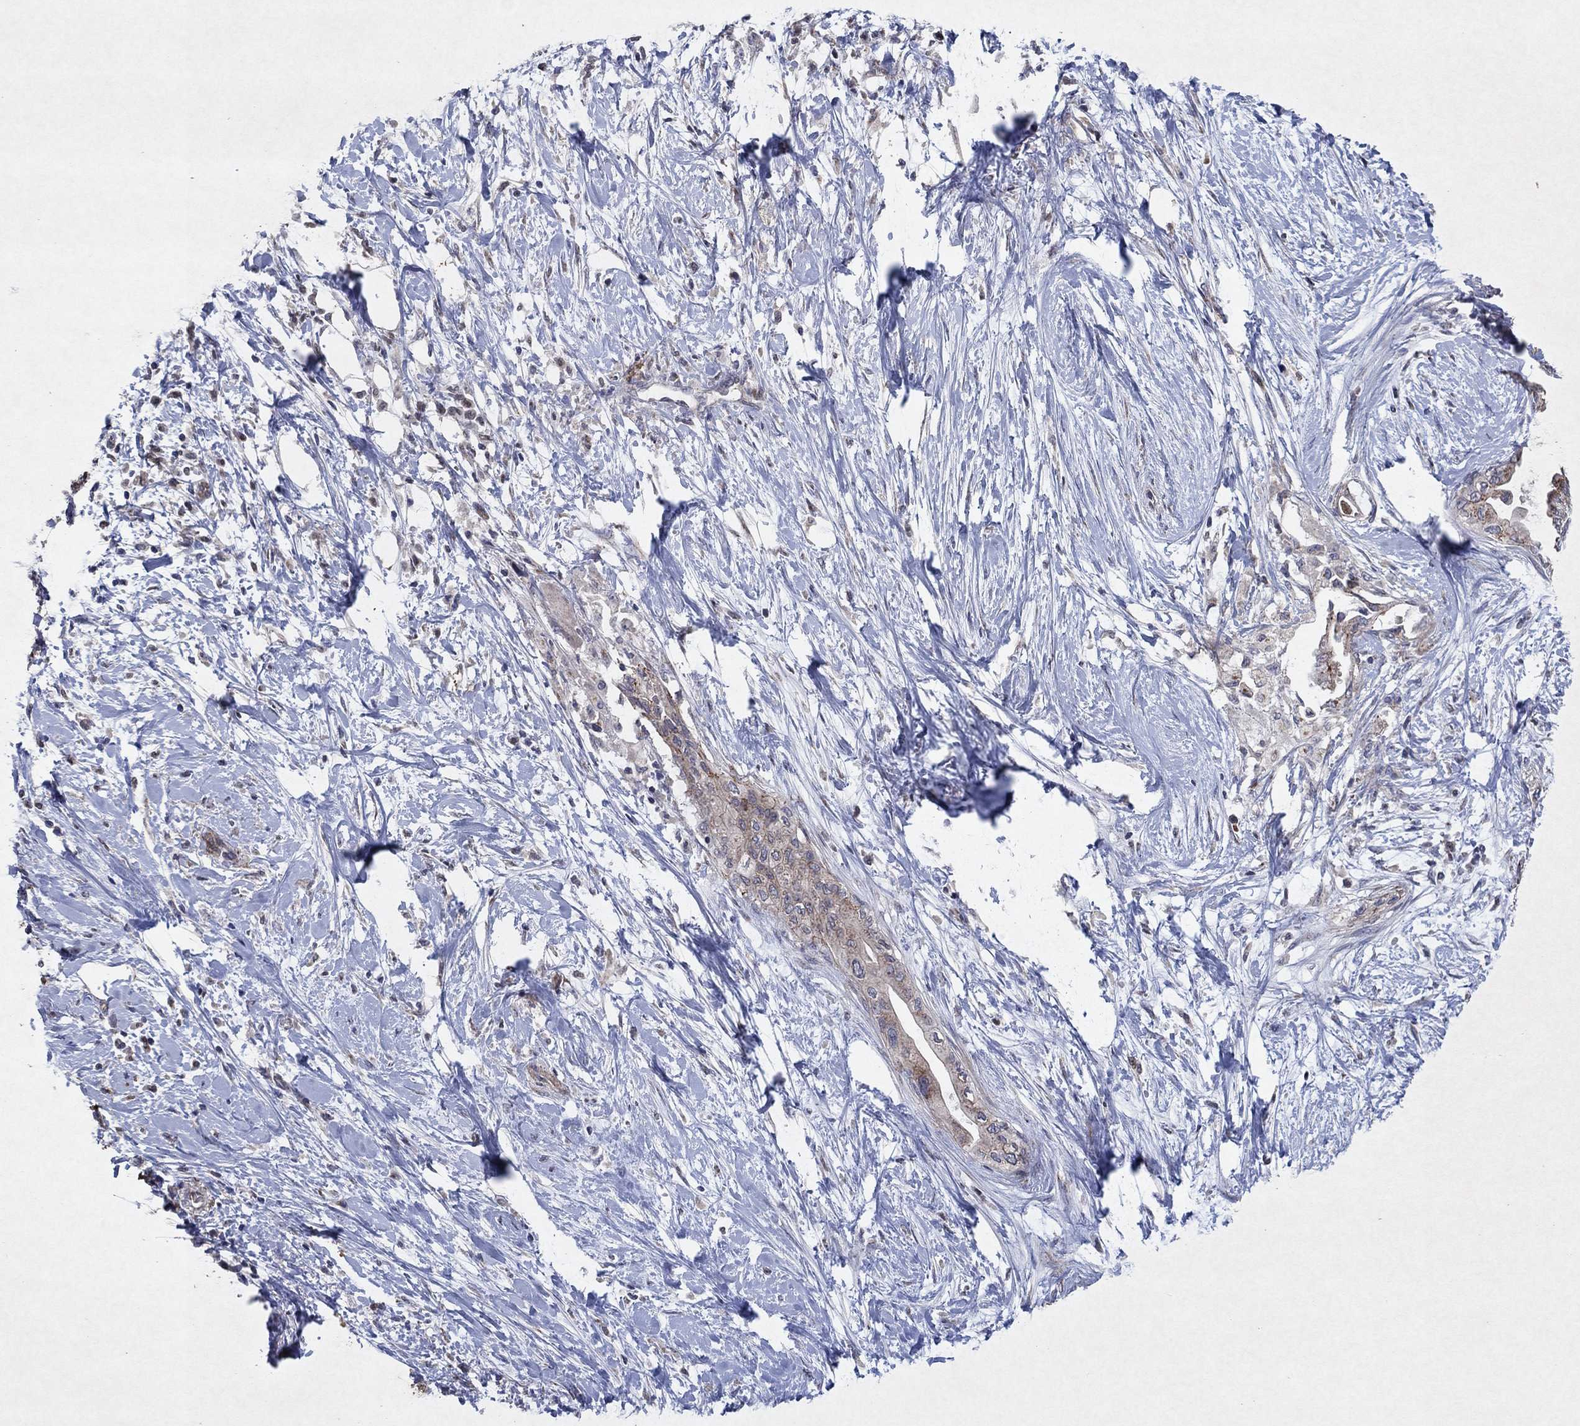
{"staining": {"intensity": "moderate", "quantity": "<25%", "location": "cytoplasmic/membranous"}, "tissue": "pancreatic cancer", "cell_type": "Tumor cells", "image_type": "cancer", "snomed": [{"axis": "morphology", "description": "Normal tissue, NOS"}, {"axis": "morphology", "description": "Adenocarcinoma, NOS"}, {"axis": "topography", "description": "Pancreas"}, {"axis": "topography", "description": "Duodenum"}], "caption": "A brown stain highlights moderate cytoplasmic/membranous staining of a protein in pancreatic adenocarcinoma tumor cells.", "gene": "FRG1", "patient": {"sex": "female", "age": 60}}